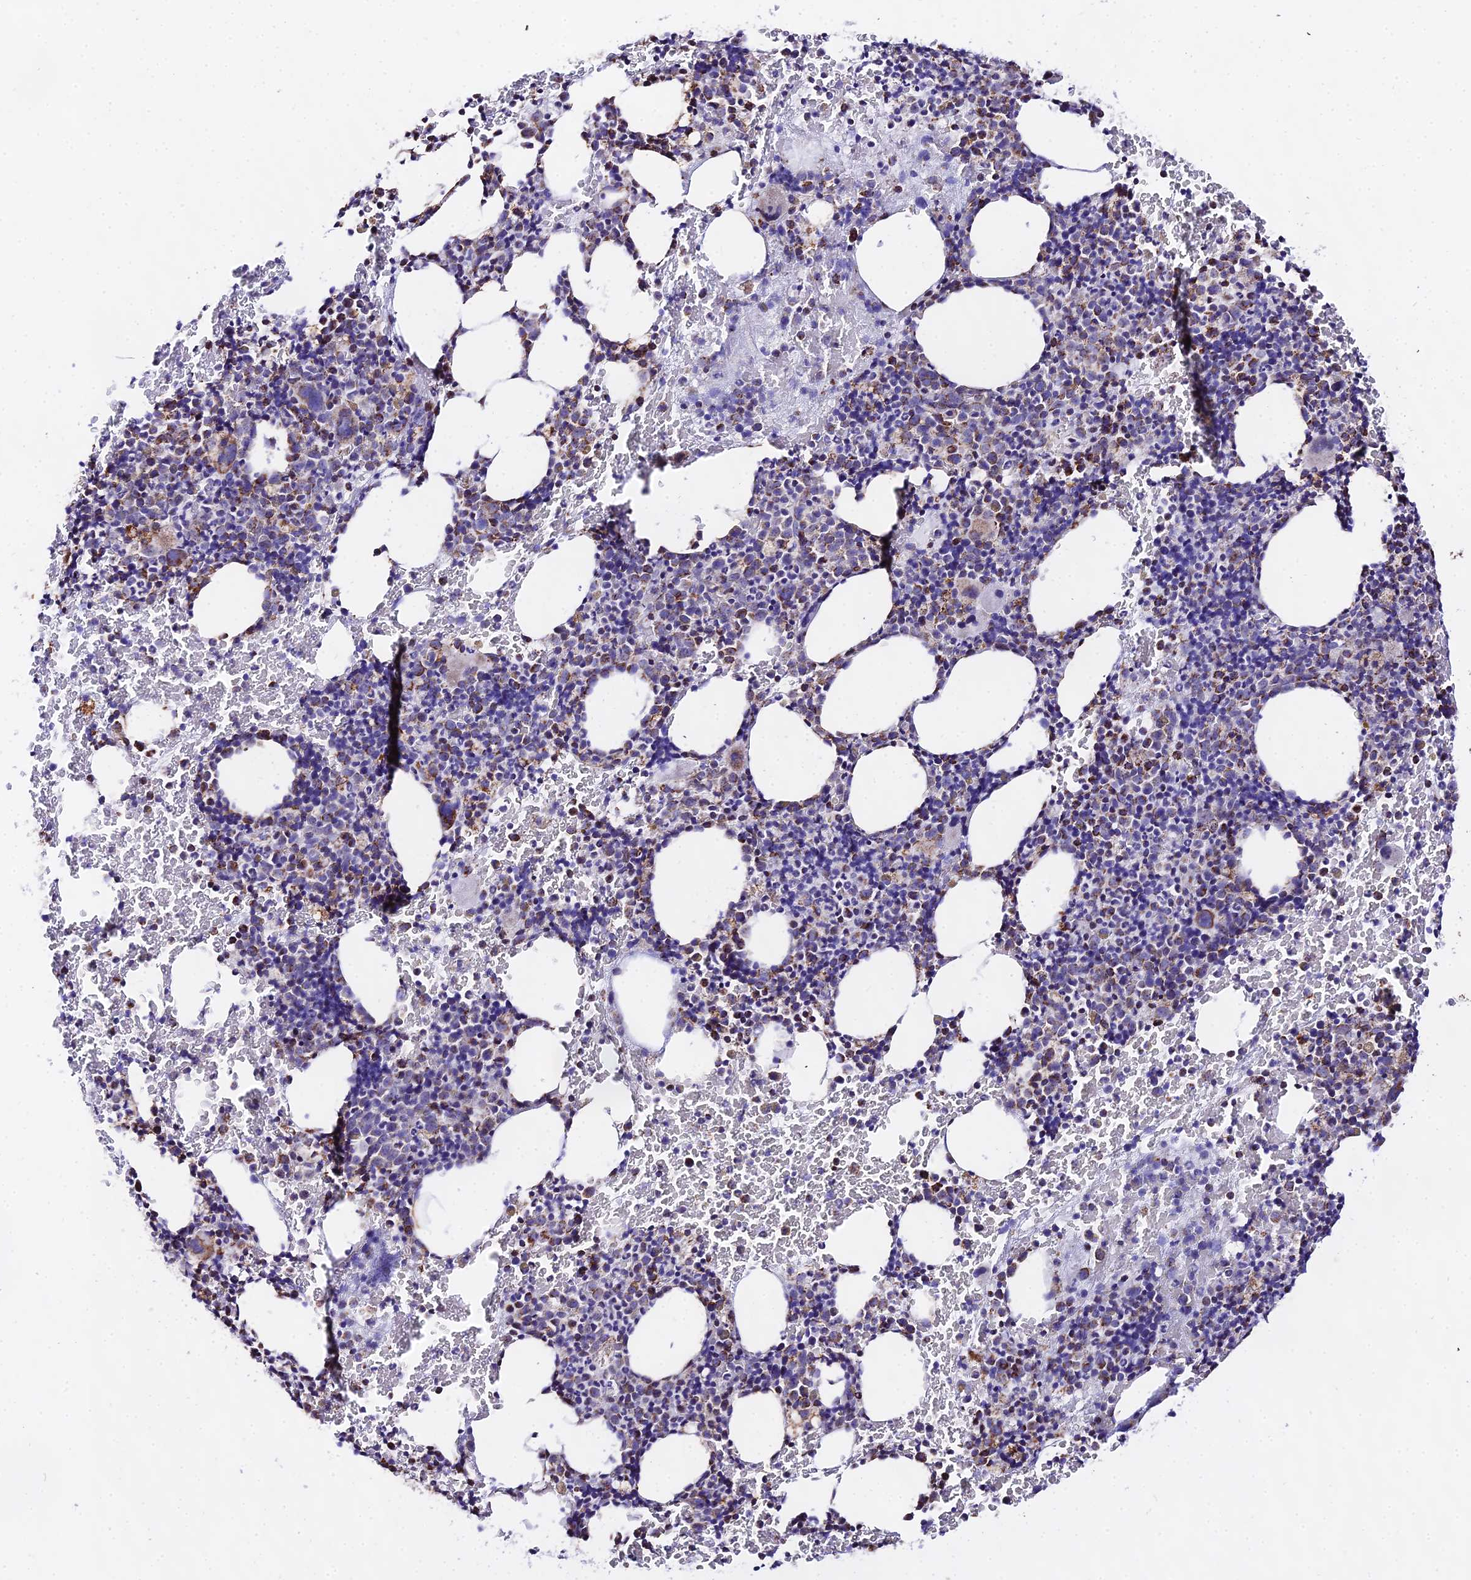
{"staining": {"intensity": "moderate", "quantity": "<25%", "location": "cytoplasmic/membranous"}, "tissue": "bone marrow", "cell_type": "Hematopoietic cells", "image_type": "normal", "snomed": [{"axis": "morphology", "description": "Normal tissue, NOS"}, {"axis": "morphology", "description": "Inflammation, NOS"}, {"axis": "topography", "description": "Bone marrow"}], "caption": "Bone marrow stained with IHC demonstrates moderate cytoplasmic/membranous staining in approximately <25% of hematopoietic cells. The staining was performed using DAB (3,3'-diaminobenzidine) to visualize the protein expression in brown, while the nuclei were stained in blue with hematoxylin (Magnification: 20x).", "gene": "ATP5PD", "patient": {"sex": "male", "age": 72}}